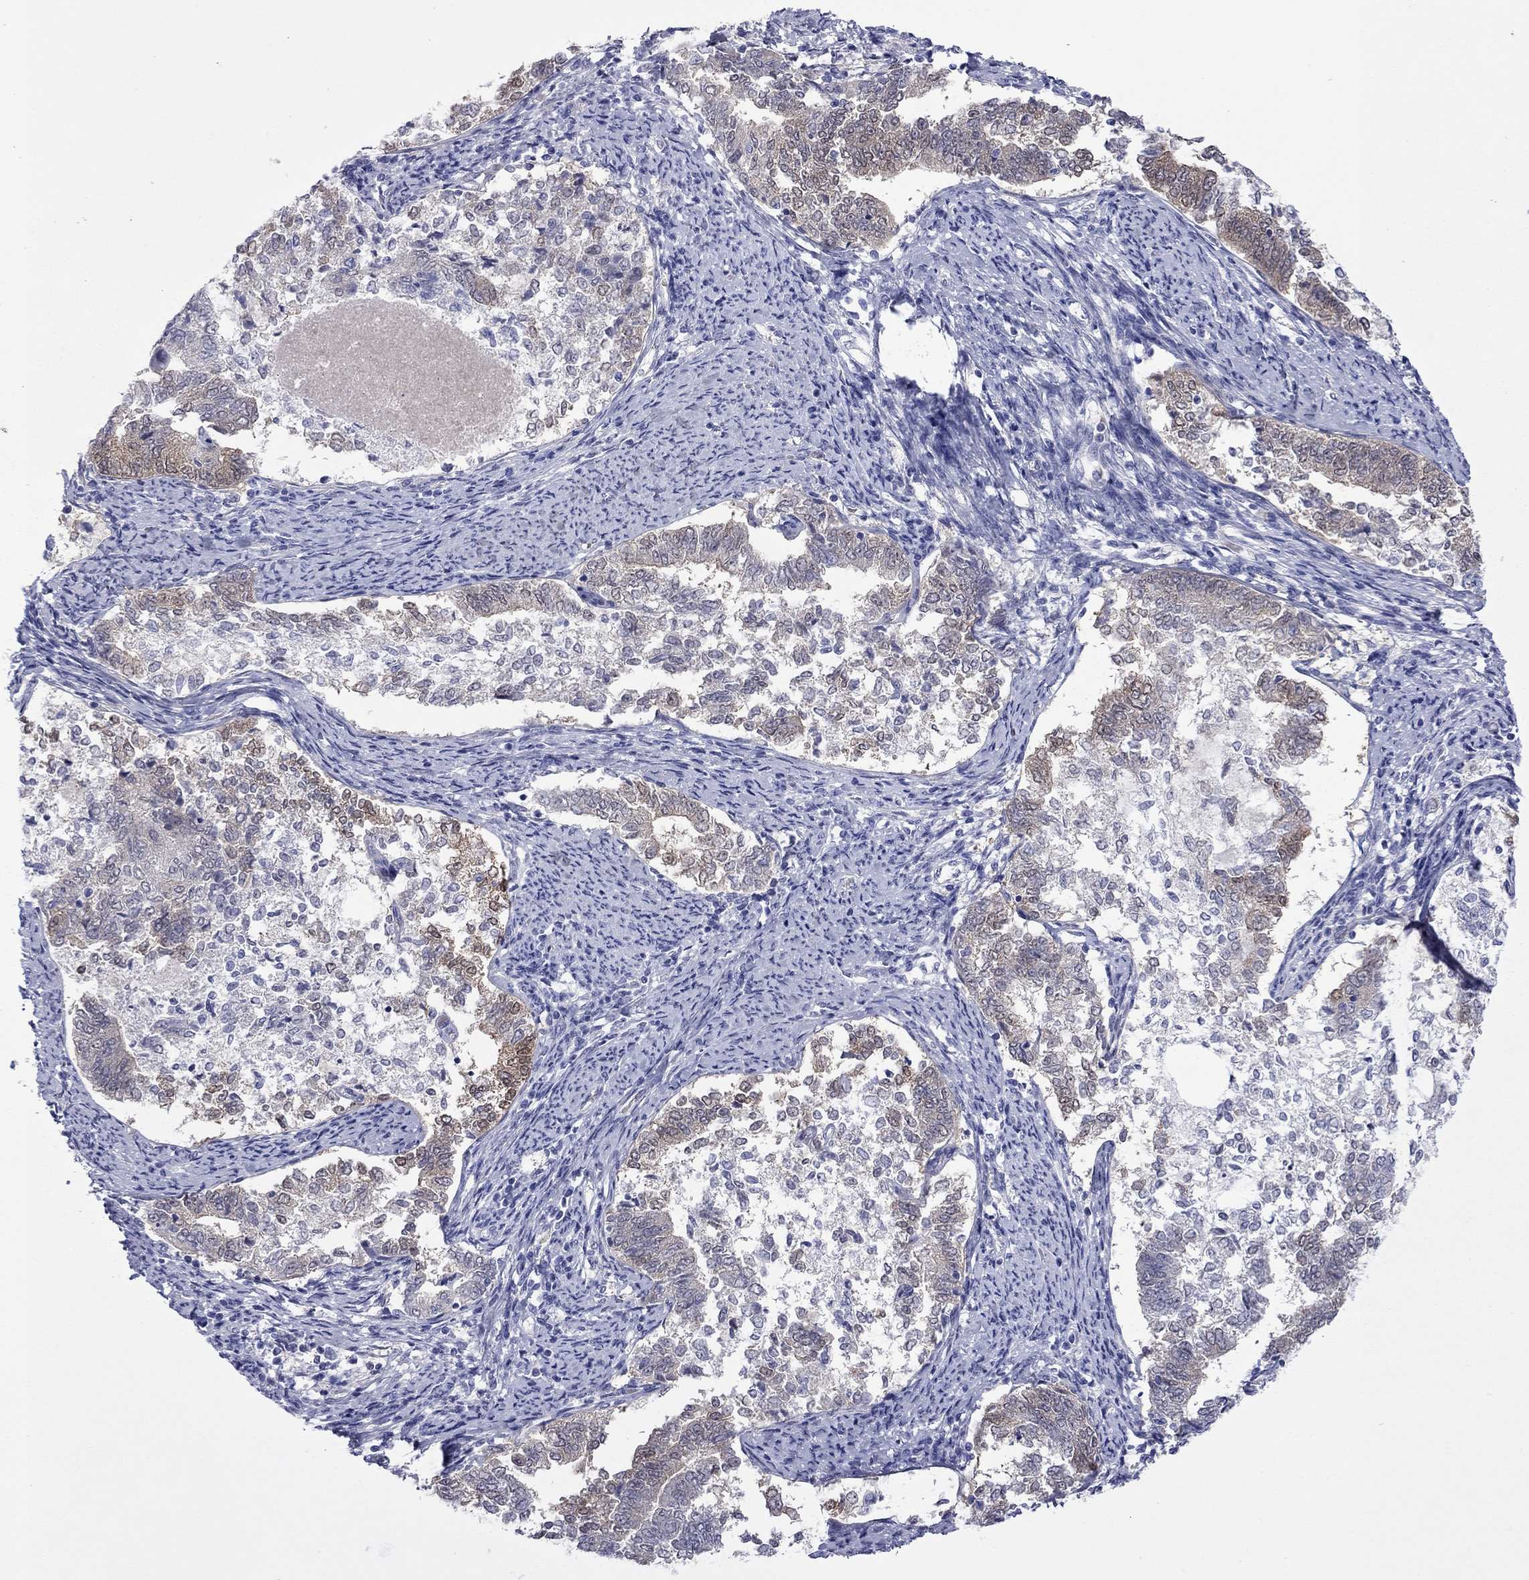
{"staining": {"intensity": "moderate", "quantity": "25%-75%", "location": "cytoplasmic/membranous"}, "tissue": "endometrial cancer", "cell_type": "Tumor cells", "image_type": "cancer", "snomed": [{"axis": "morphology", "description": "Adenocarcinoma, NOS"}, {"axis": "topography", "description": "Endometrium"}], "caption": "Endometrial adenocarcinoma tissue demonstrates moderate cytoplasmic/membranous expression in about 25%-75% of tumor cells Ihc stains the protein of interest in brown and the nuclei are stained blue.", "gene": "CTNNBIP1", "patient": {"sex": "female", "age": 65}}